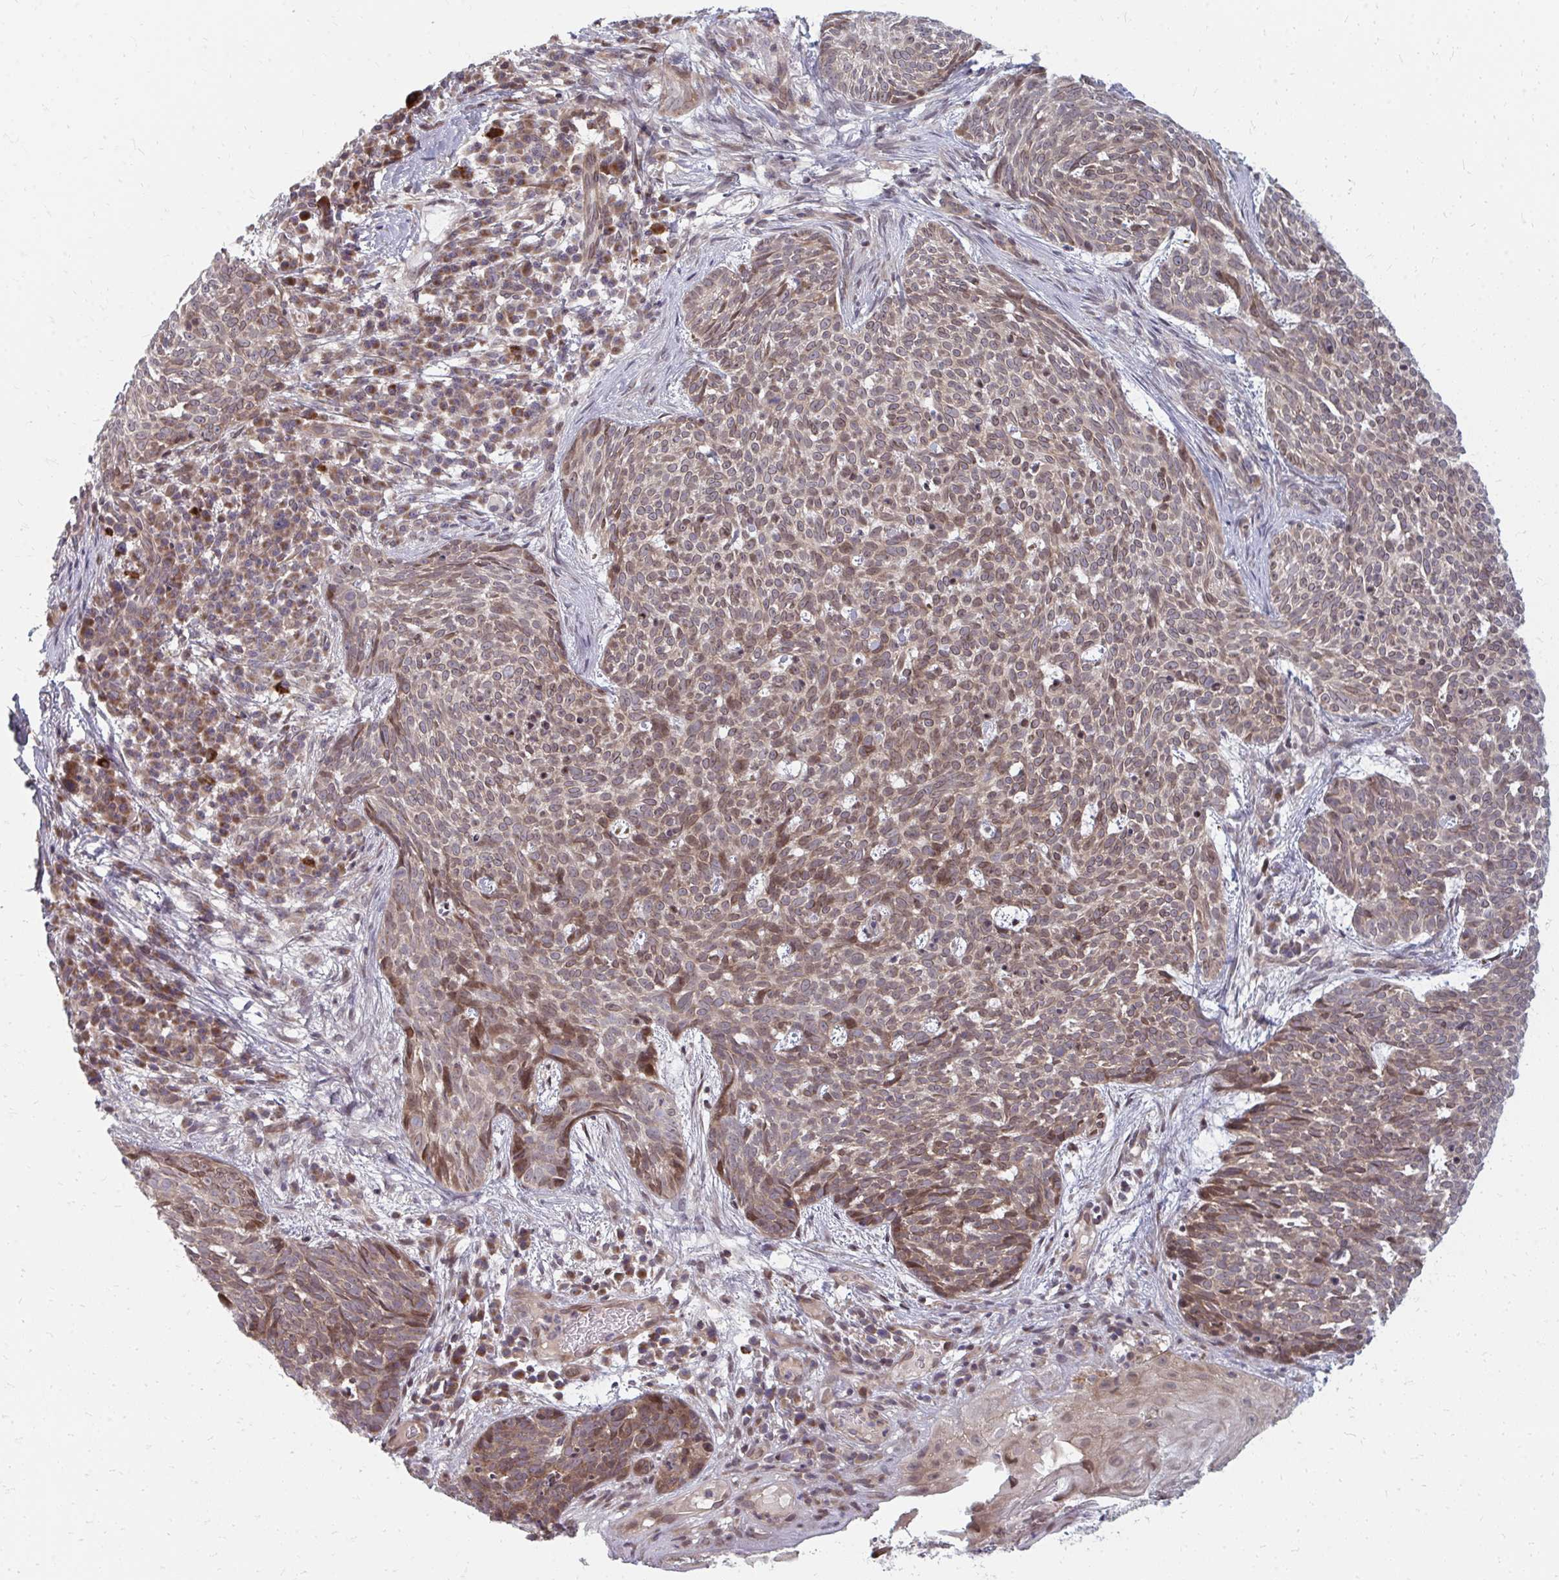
{"staining": {"intensity": "weak", "quantity": ">75%", "location": "cytoplasmic/membranous,nuclear"}, "tissue": "skin cancer", "cell_type": "Tumor cells", "image_type": "cancer", "snomed": [{"axis": "morphology", "description": "Basal cell carcinoma"}, {"axis": "topography", "description": "Skin"}], "caption": "High-power microscopy captured an IHC histopathology image of basal cell carcinoma (skin), revealing weak cytoplasmic/membranous and nuclear staining in about >75% of tumor cells. (DAB (3,3'-diaminobenzidine) IHC, brown staining for protein, blue staining for nuclei).", "gene": "ZNF285", "patient": {"sex": "female", "age": 93}}